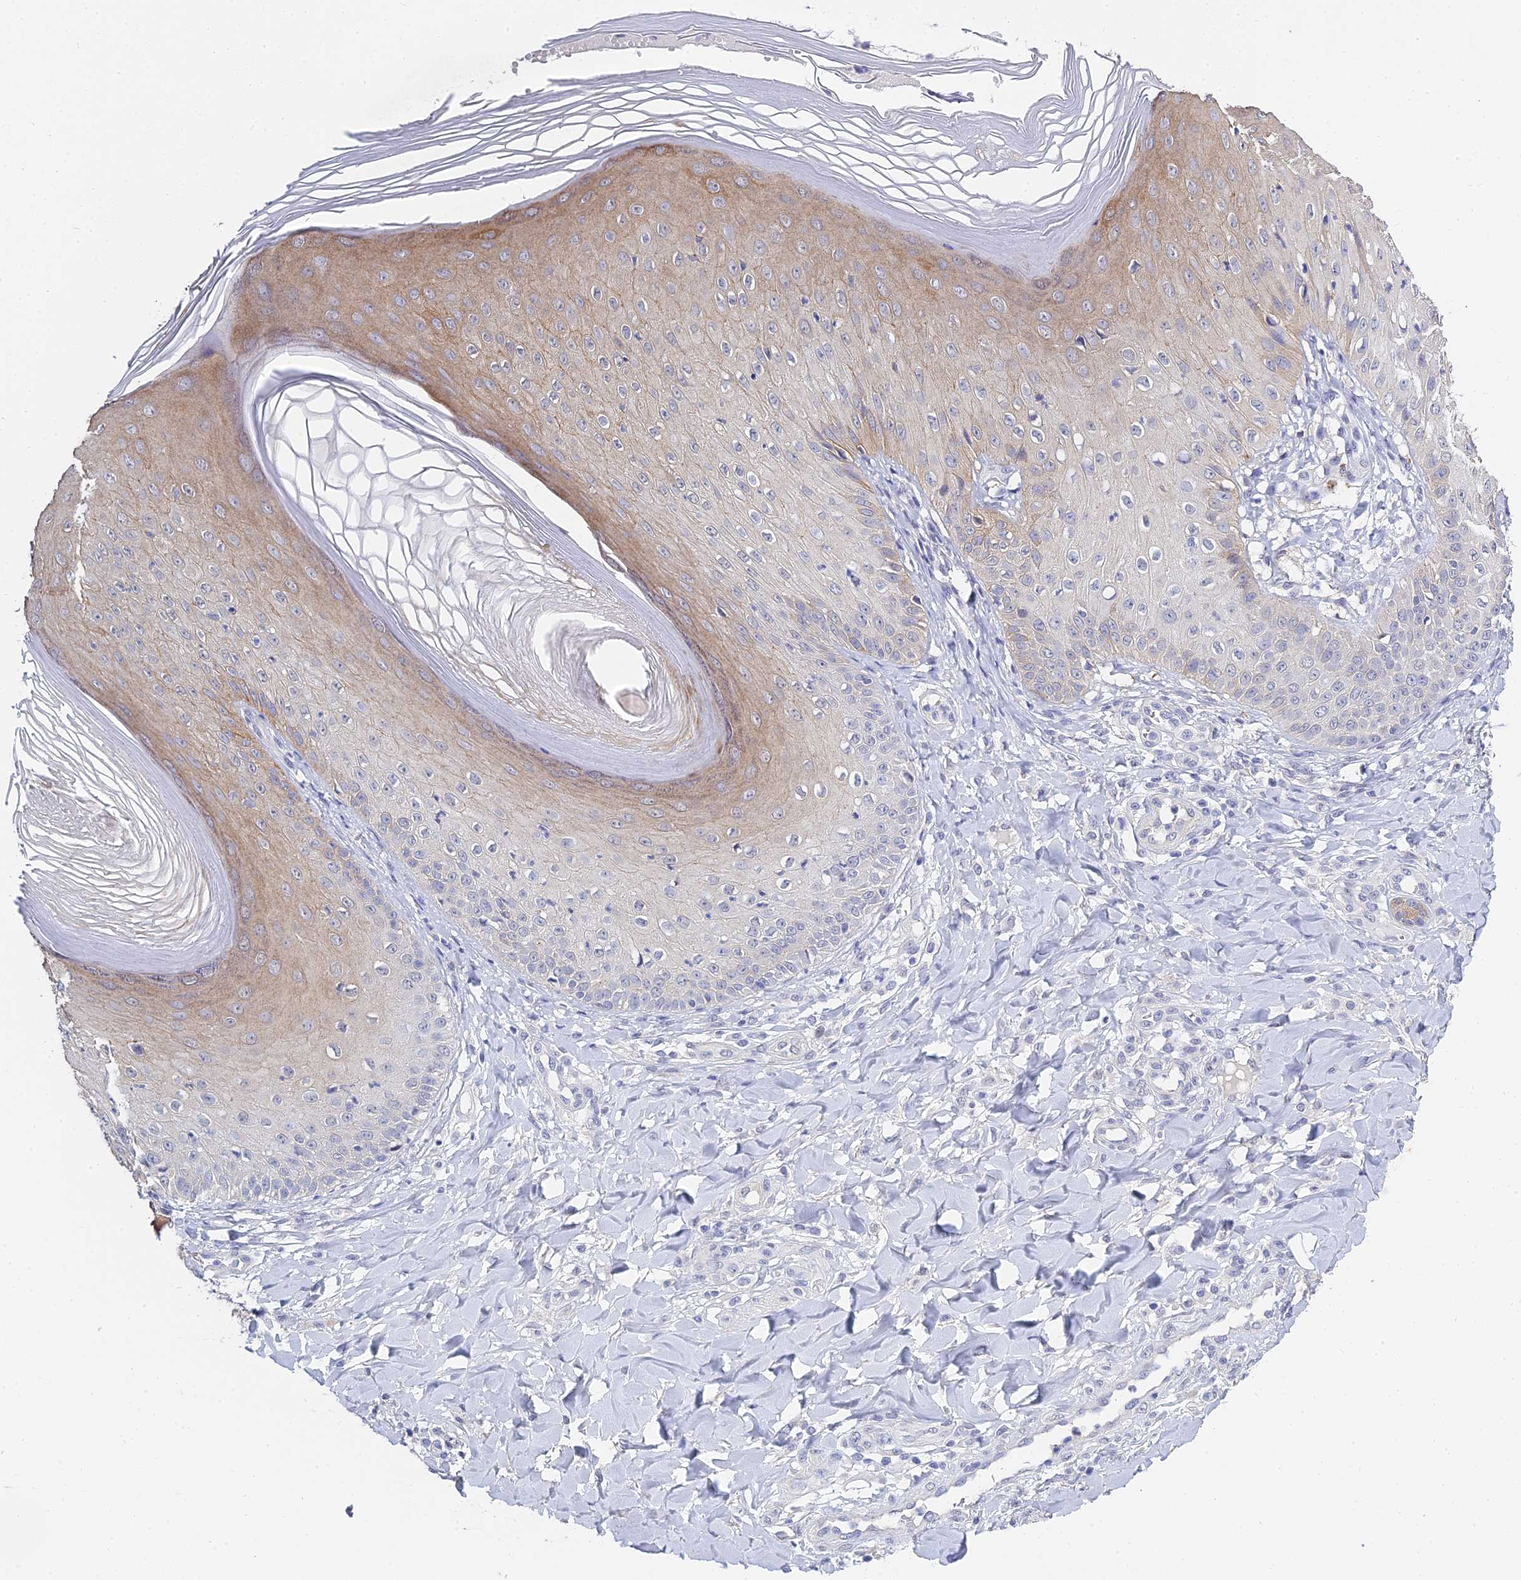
{"staining": {"intensity": "moderate", "quantity": "25%-75%", "location": "cytoplasmic/membranous"}, "tissue": "skin", "cell_type": "Epidermal cells", "image_type": "normal", "snomed": [{"axis": "morphology", "description": "Normal tissue, NOS"}, {"axis": "morphology", "description": "Inflammation, NOS"}, {"axis": "topography", "description": "Soft tissue"}, {"axis": "topography", "description": "Anal"}], "caption": "Immunohistochemistry (DAB (3,3'-diaminobenzidine)) staining of unremarkable human skin demonstrates moderate cytoplasmic/membranous protein positivity in about 25%-75% of epidermal cells.", "gene": "HOXB1", "patient": {"sex": "female", "age": 15}}